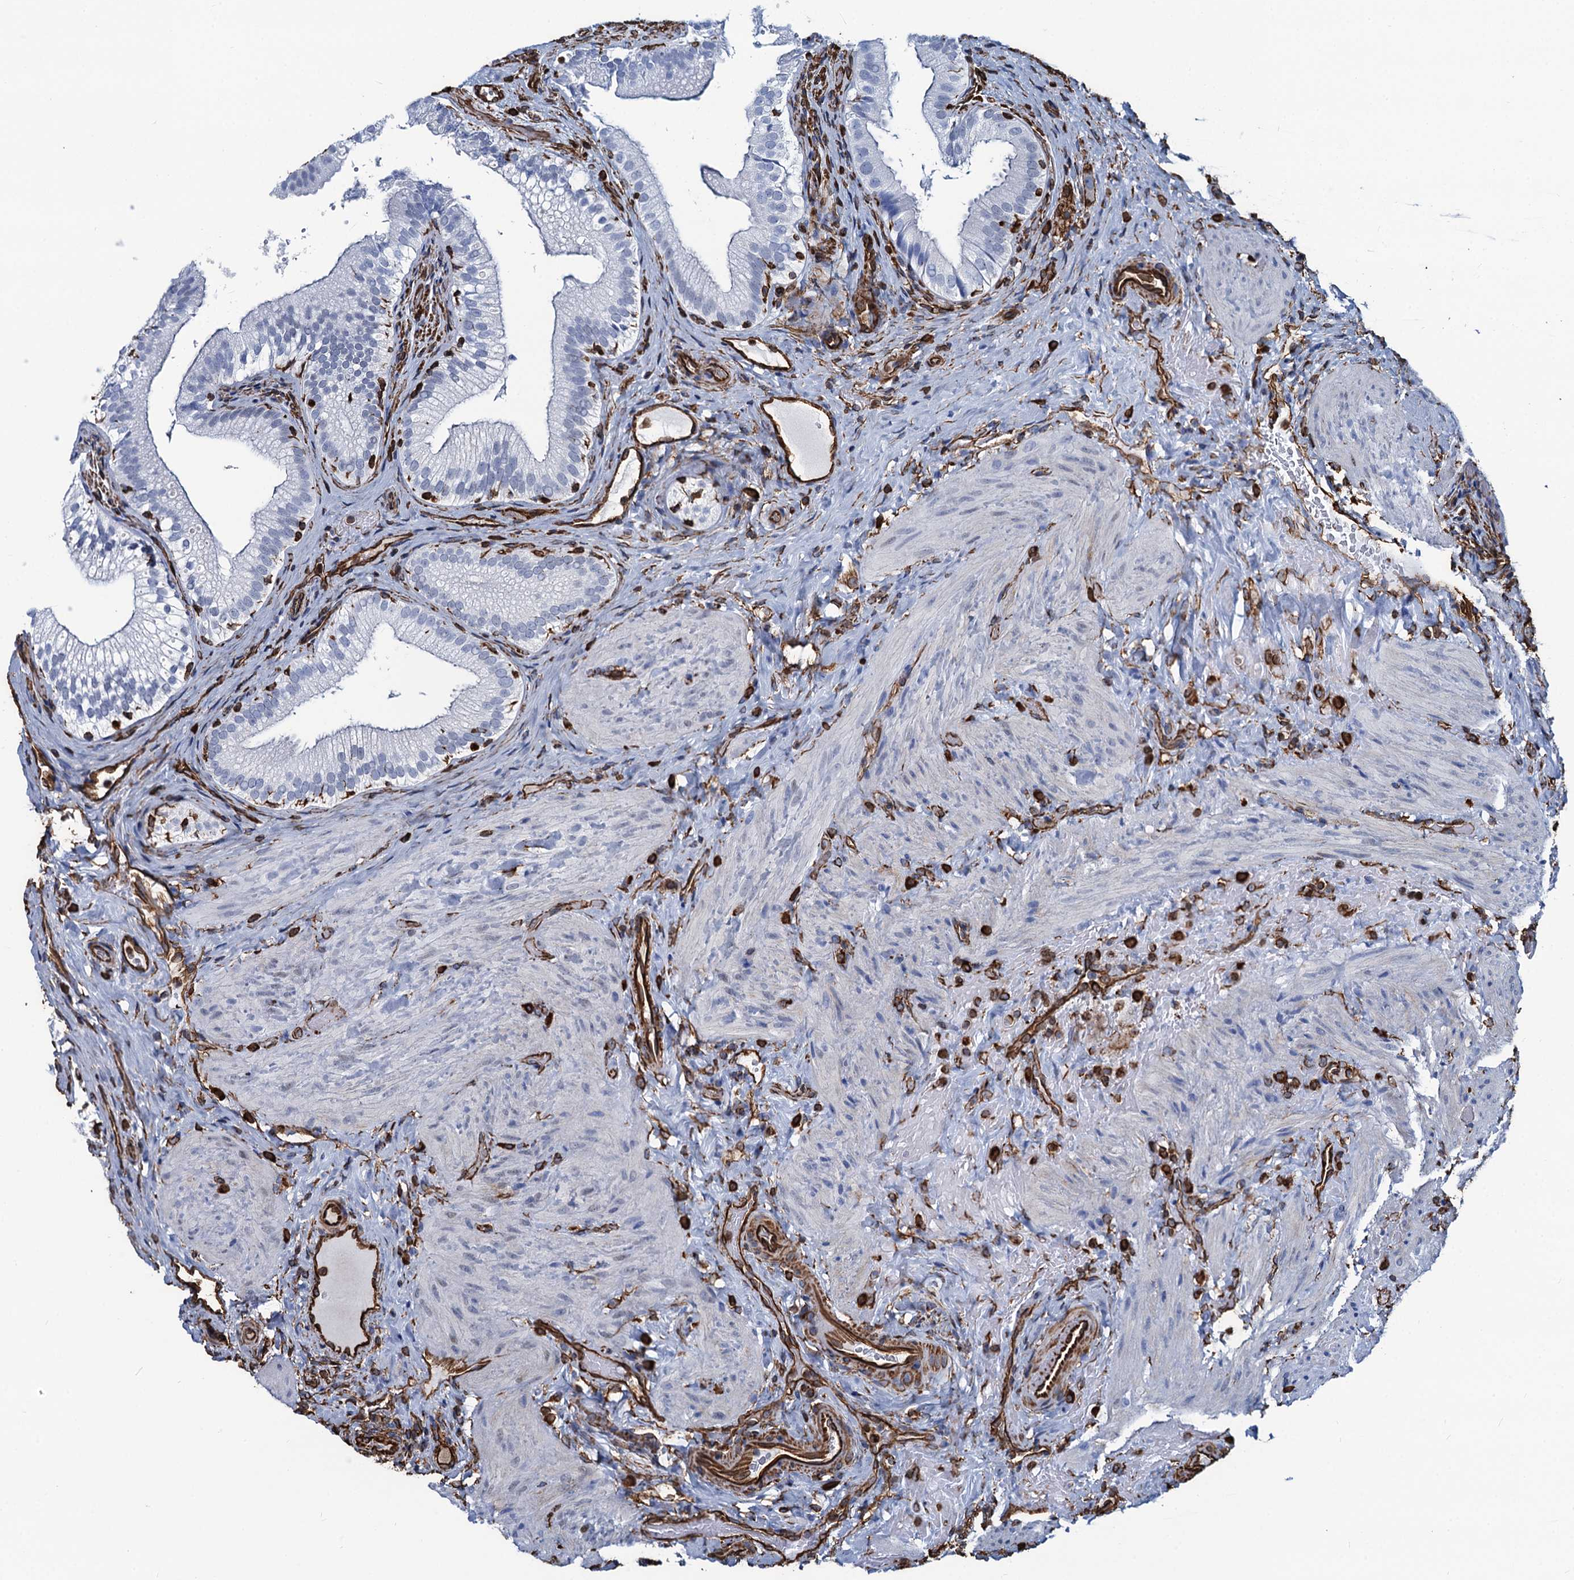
{"staining": {"intensity": "negative", "quantity": "none", "location": "none"}, "tissue": "gallbladder", "cell_type": "Glandular cells", "image_type": "normal", "snomed": [{"axis": "morphology", "description": "Normal tissue, NOS"}, {"axis": "topography", "description": "Gallbladder"}], "caption": "High power microscopy micrograph of an immunohistochemistry micrograph of benign gallbladder, revealing no significant staining in glandular cells.", "gene": "PGM2", "patient": {"sex": "female", "age": 30}}